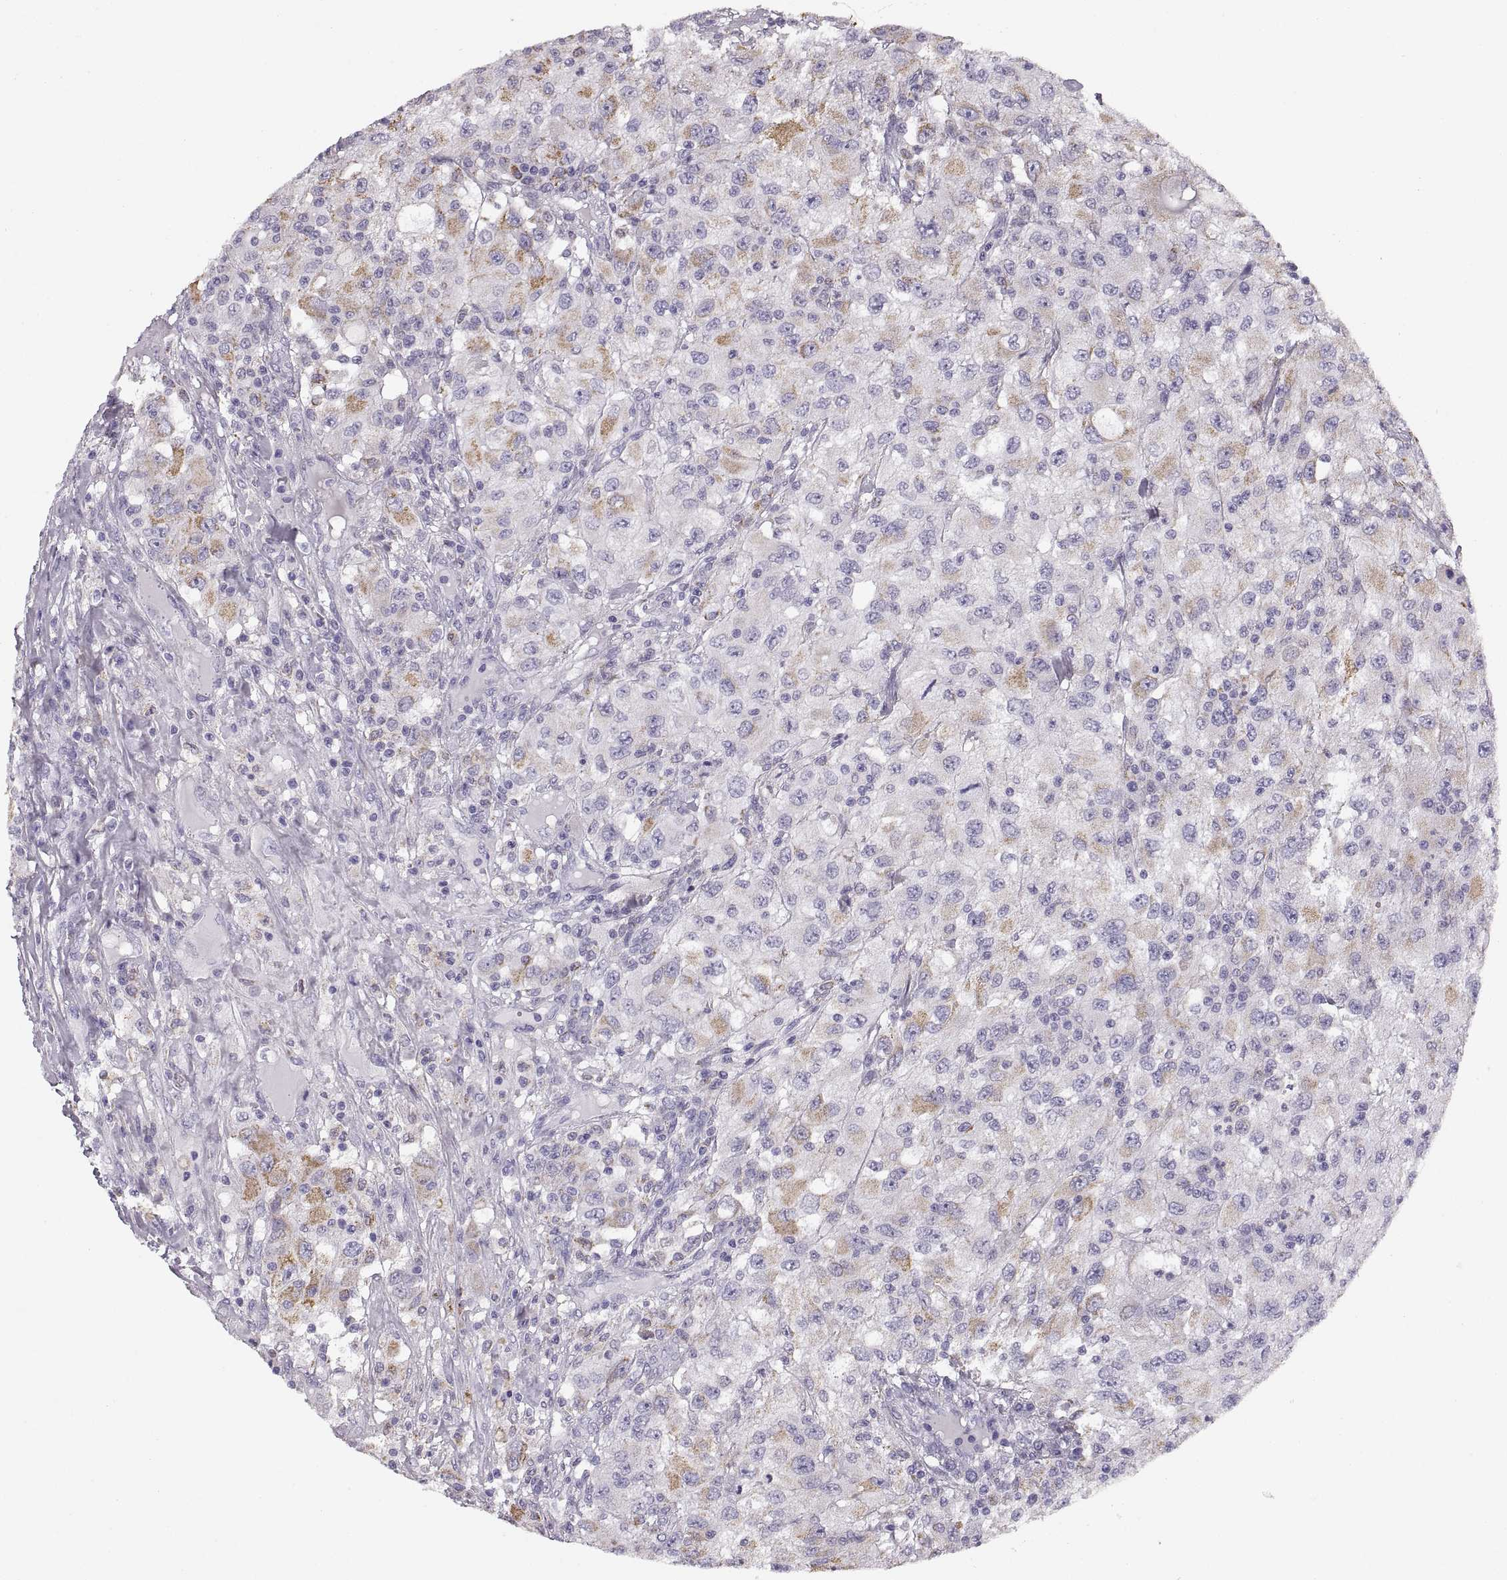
{"staining": {"intensity": "moderate", "quantity": "<25%", "location": "cytoplasmic/membranous"}, "tissue": "renal cancer", "cell_type": "Tumor cells", "image_type": "cancer", "snomed": [{"axis": "morphology", "description": "Adenocarcinoma, NOS"}, {"axis": "topography", "description": "Kidney"}], "caption": "An IHC micrograph of tumor tissue is shown. Protein staining in brown labels moderate cytoplasmic/membranous positivity in renal cancer (adenocarcinoma) within tumor cells.", "gene": "COL9A3", "patient": {"sex": "female", "age": 67}}